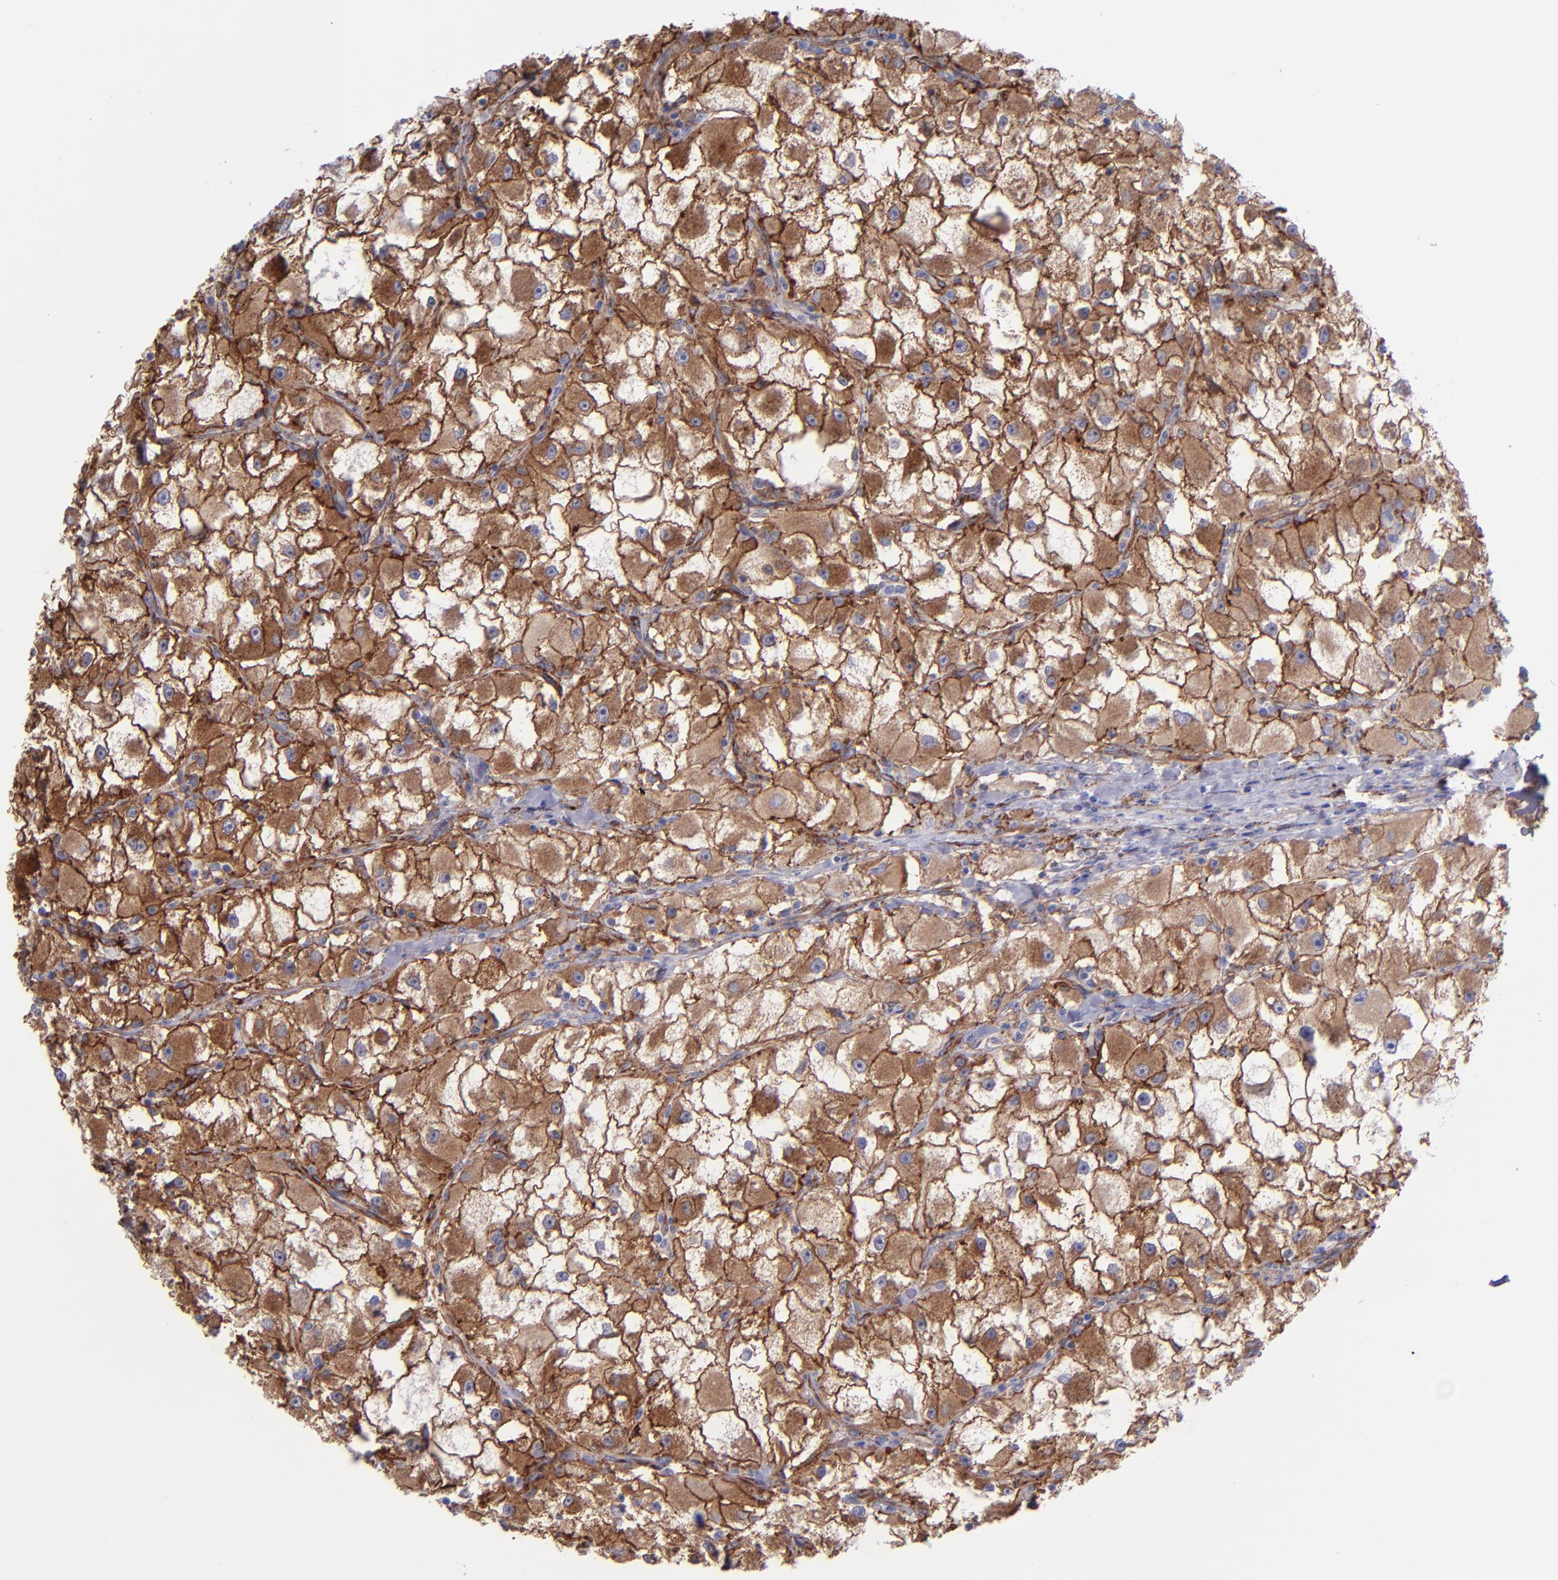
{"staining": {"intensity": "strong", "quantity": ">75%", "location": "cytoplasmic/membranous"}, "tissue": "renal cancer", "cell_type": "Tumor cells", "image_type": "cancer", "snomed": [{"axis": "morphology", "description": "Adenocarcinoma, NOS"}, {"axis": "topography", "description": "Kidney"}], "caption": "Protein expression by IHC exhibits strong cytoplasmic/membranous staining in approximately >75% of tumor cells in renal cancer (adenocarcinoma).", "gene": "ITGAV", "patient": {"sex": "female", "age": 73}}